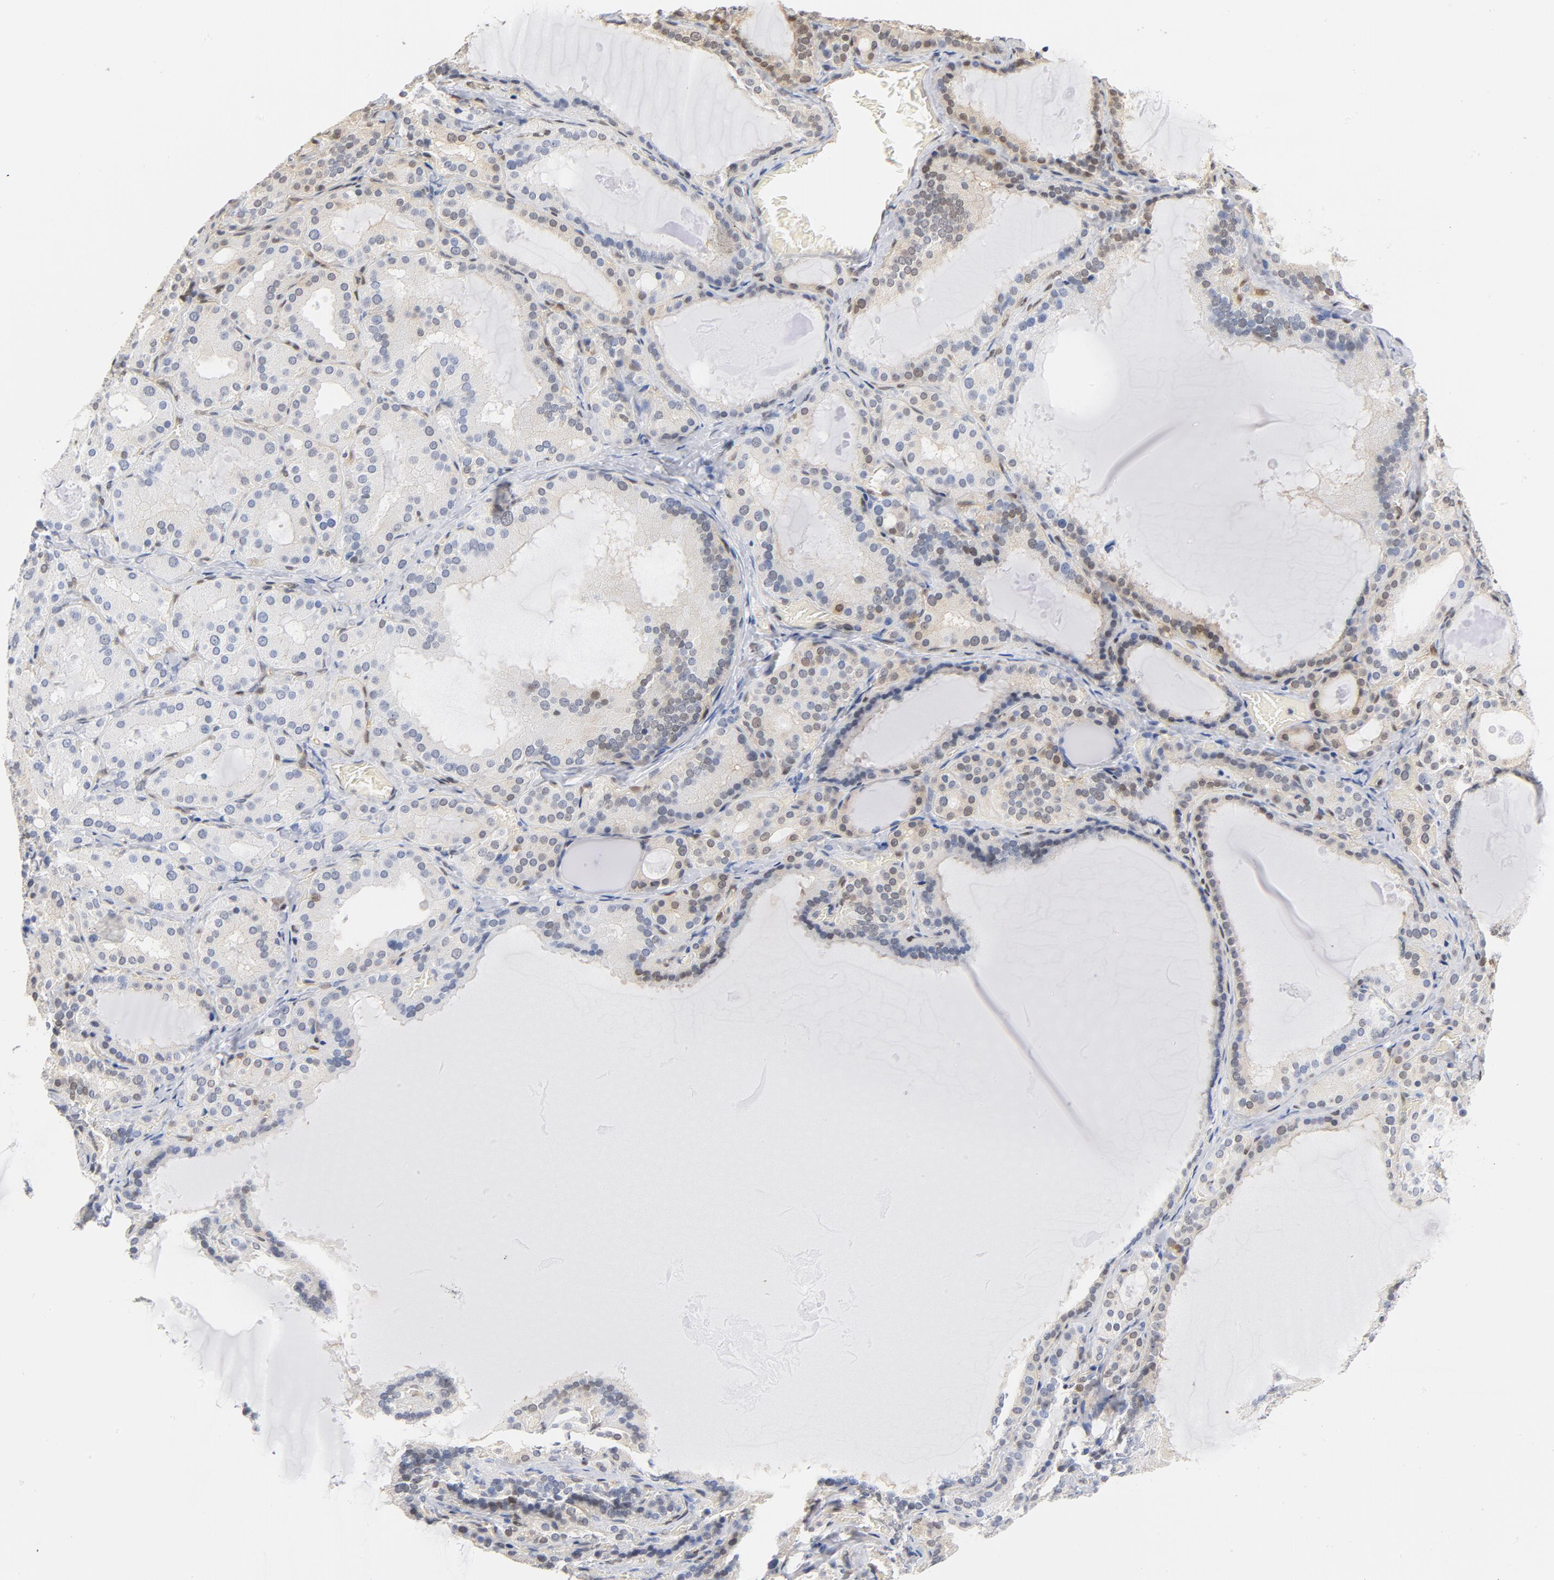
{"staining": {"intensity": "weak", "quantity": "<25%", "location": "nuclear"}, "tissue": "thyroid gland", "cell_type": "Glandular cells", "image_type": "normal", "snomed": [{"axis": "morphology", "description": "Normal tissue, NOS"}, {"axis": "topography", "description": "Thyroid gland"}], "caption": "A histopathology image of thyroid gland stained for a protein shows no brown staining in glandular cells. (Immunohistochemistry (ihc), brightfield microscopy, high magnification).", "gene": "CDKN1B", "patient": {"sex": "female", "age": 33}}